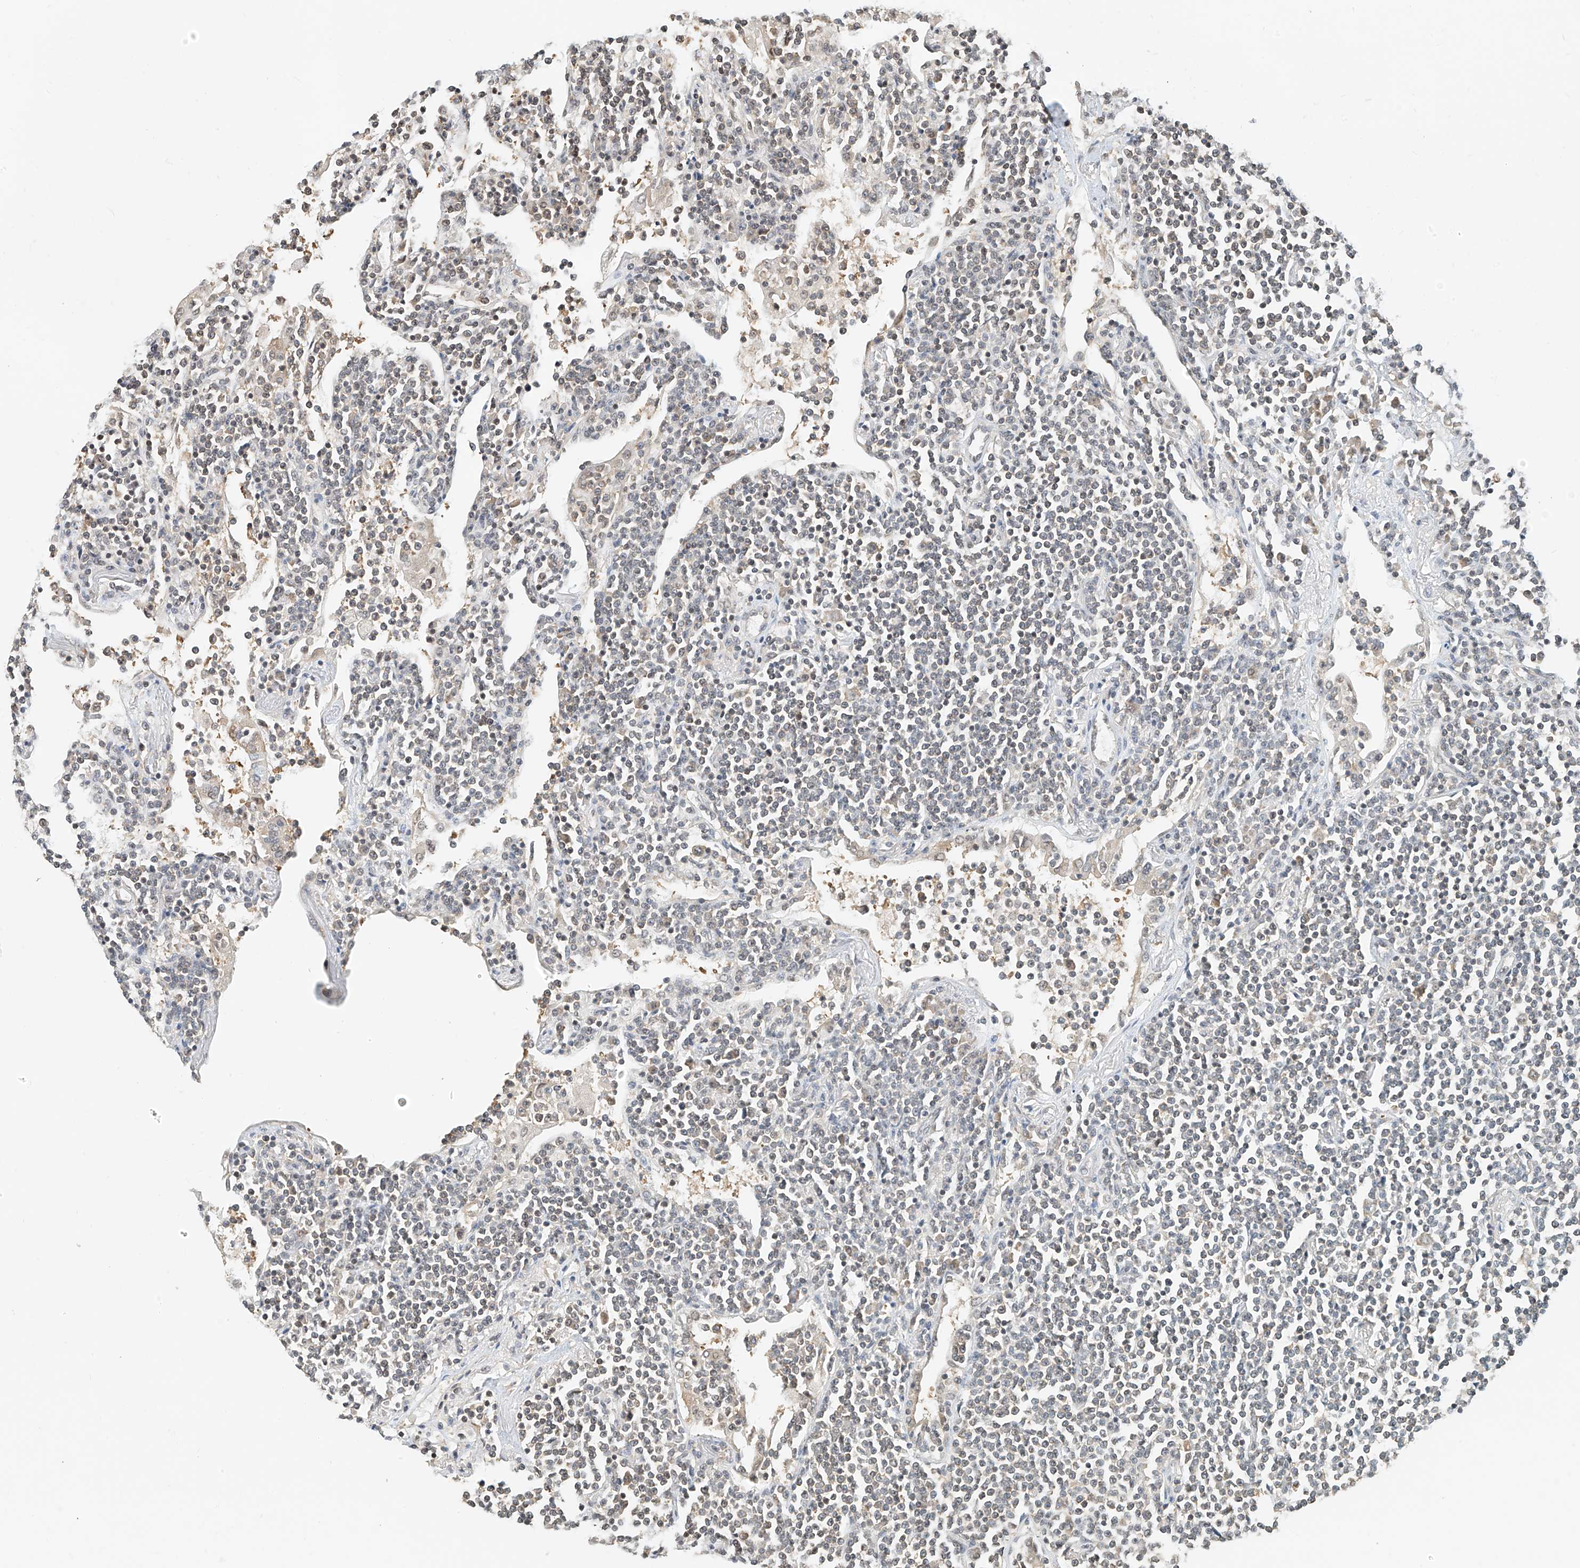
{"staining": {"intensity": "weak", "quantity": "<25%", "location": "cytoplasmic/membranous"}, "tissue": "lymphoma", "cell_type": "Tumor cells", "image_type": "cancer", "snomed": [{"axis": "morphology", "description": "Malignant lymphoma, non-Hodgkin's type, Low grade"}, {"axis": "topography", "description": "Lung"}], "caption": "Immunohistochemistry micrograph of neoplastic tissue: human lymphoma stained with DAB displays no significant protein positivity in tumor cells.", "gene": "PPA2", "patient": {"sex": "female", "age": 71}}